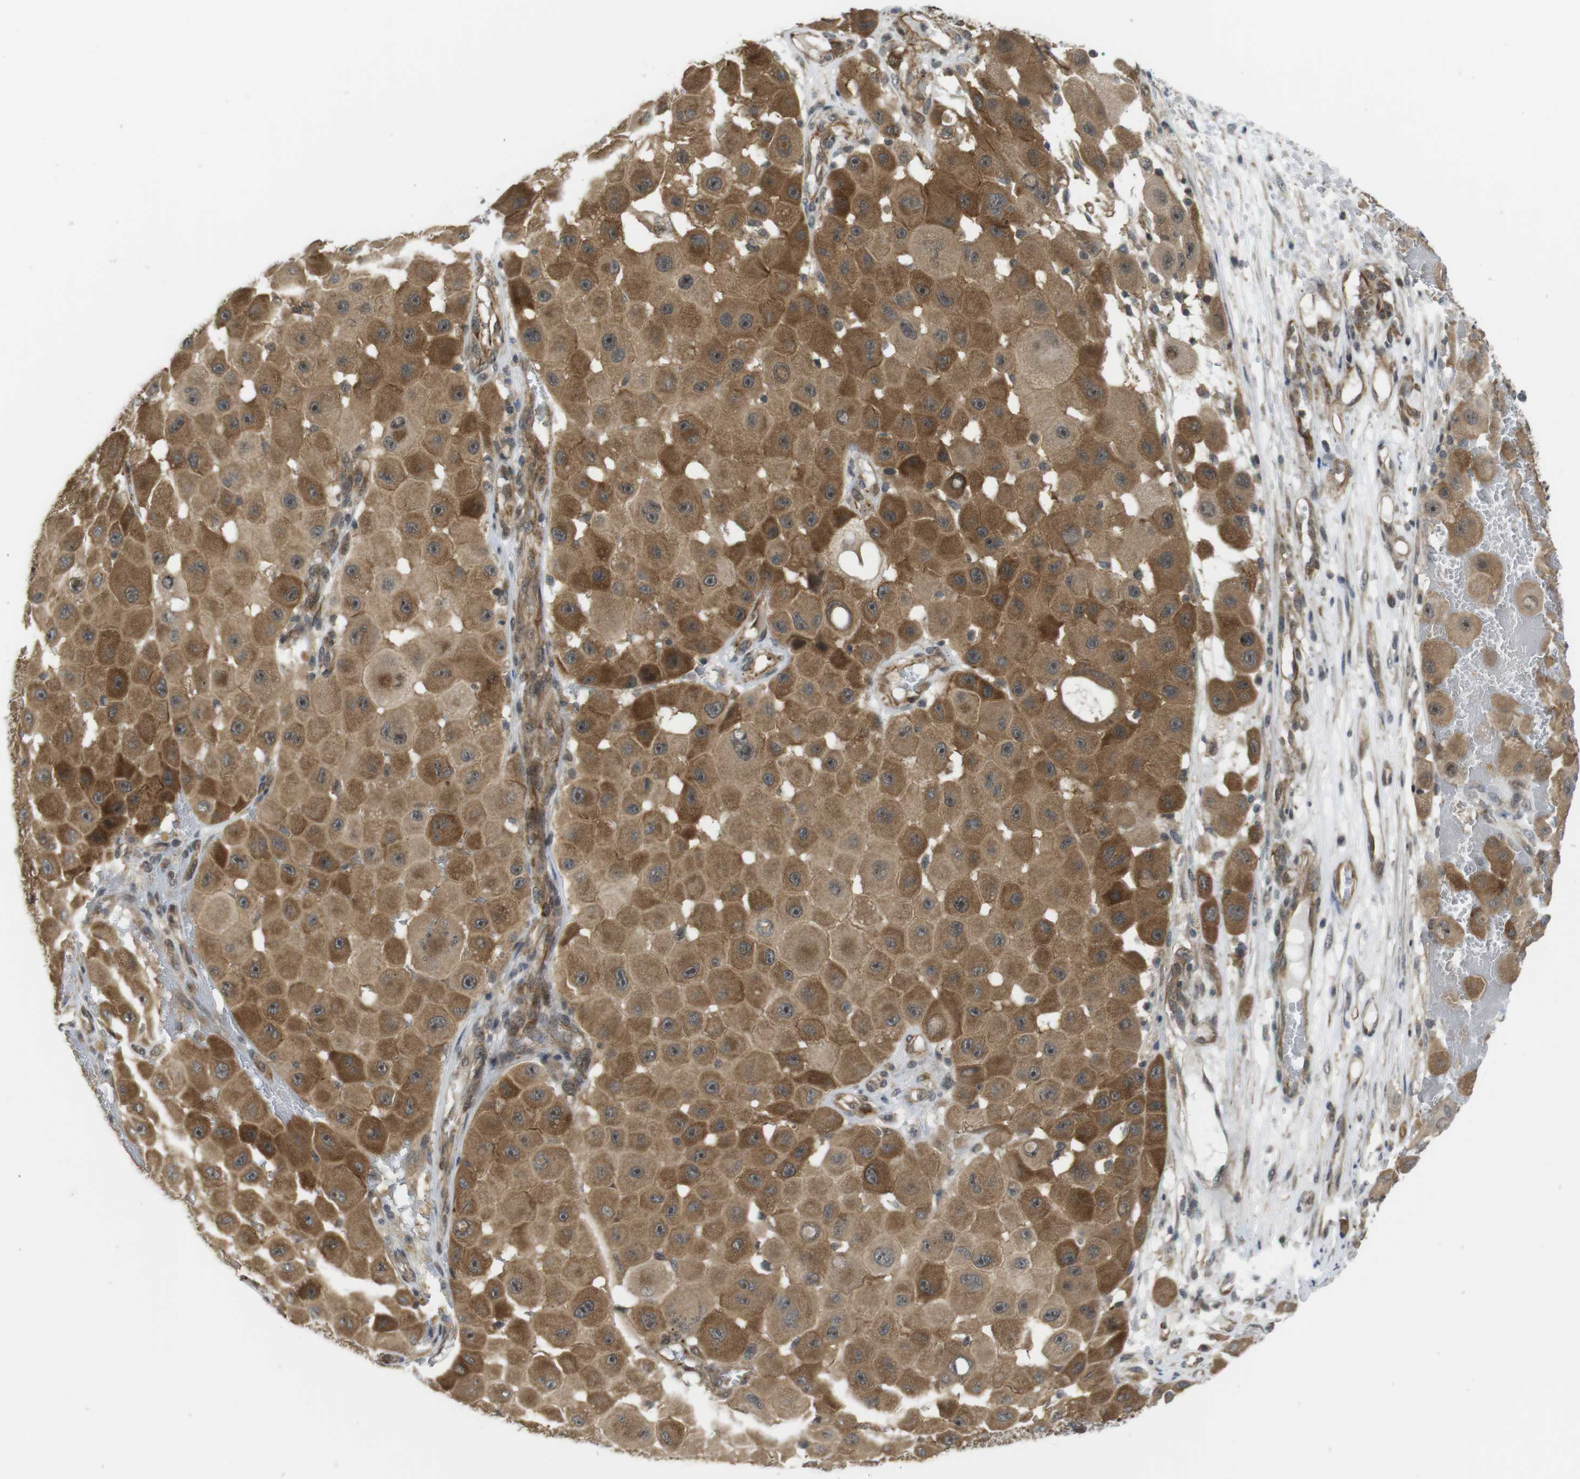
{"staining": {"intensity": "moderate", "quantity": ">75%", "location": "cytoplasmic/membranous"}, "tissue": "melanoma", "cell_type": "Tumor cells", "image_type": "cancer", "snomed": [{"axis": "morphology", "description": "Malignant melanoma, NOS"}, {"axis": "topography", "description": "Skin"}], "caption": "Moderate cytoplasmic/membranous expression is appreciated in about >75% of tumor cells in melanoma.", "gene": "CC2D1A", "patient": {"sex": "female", "age": 81}}